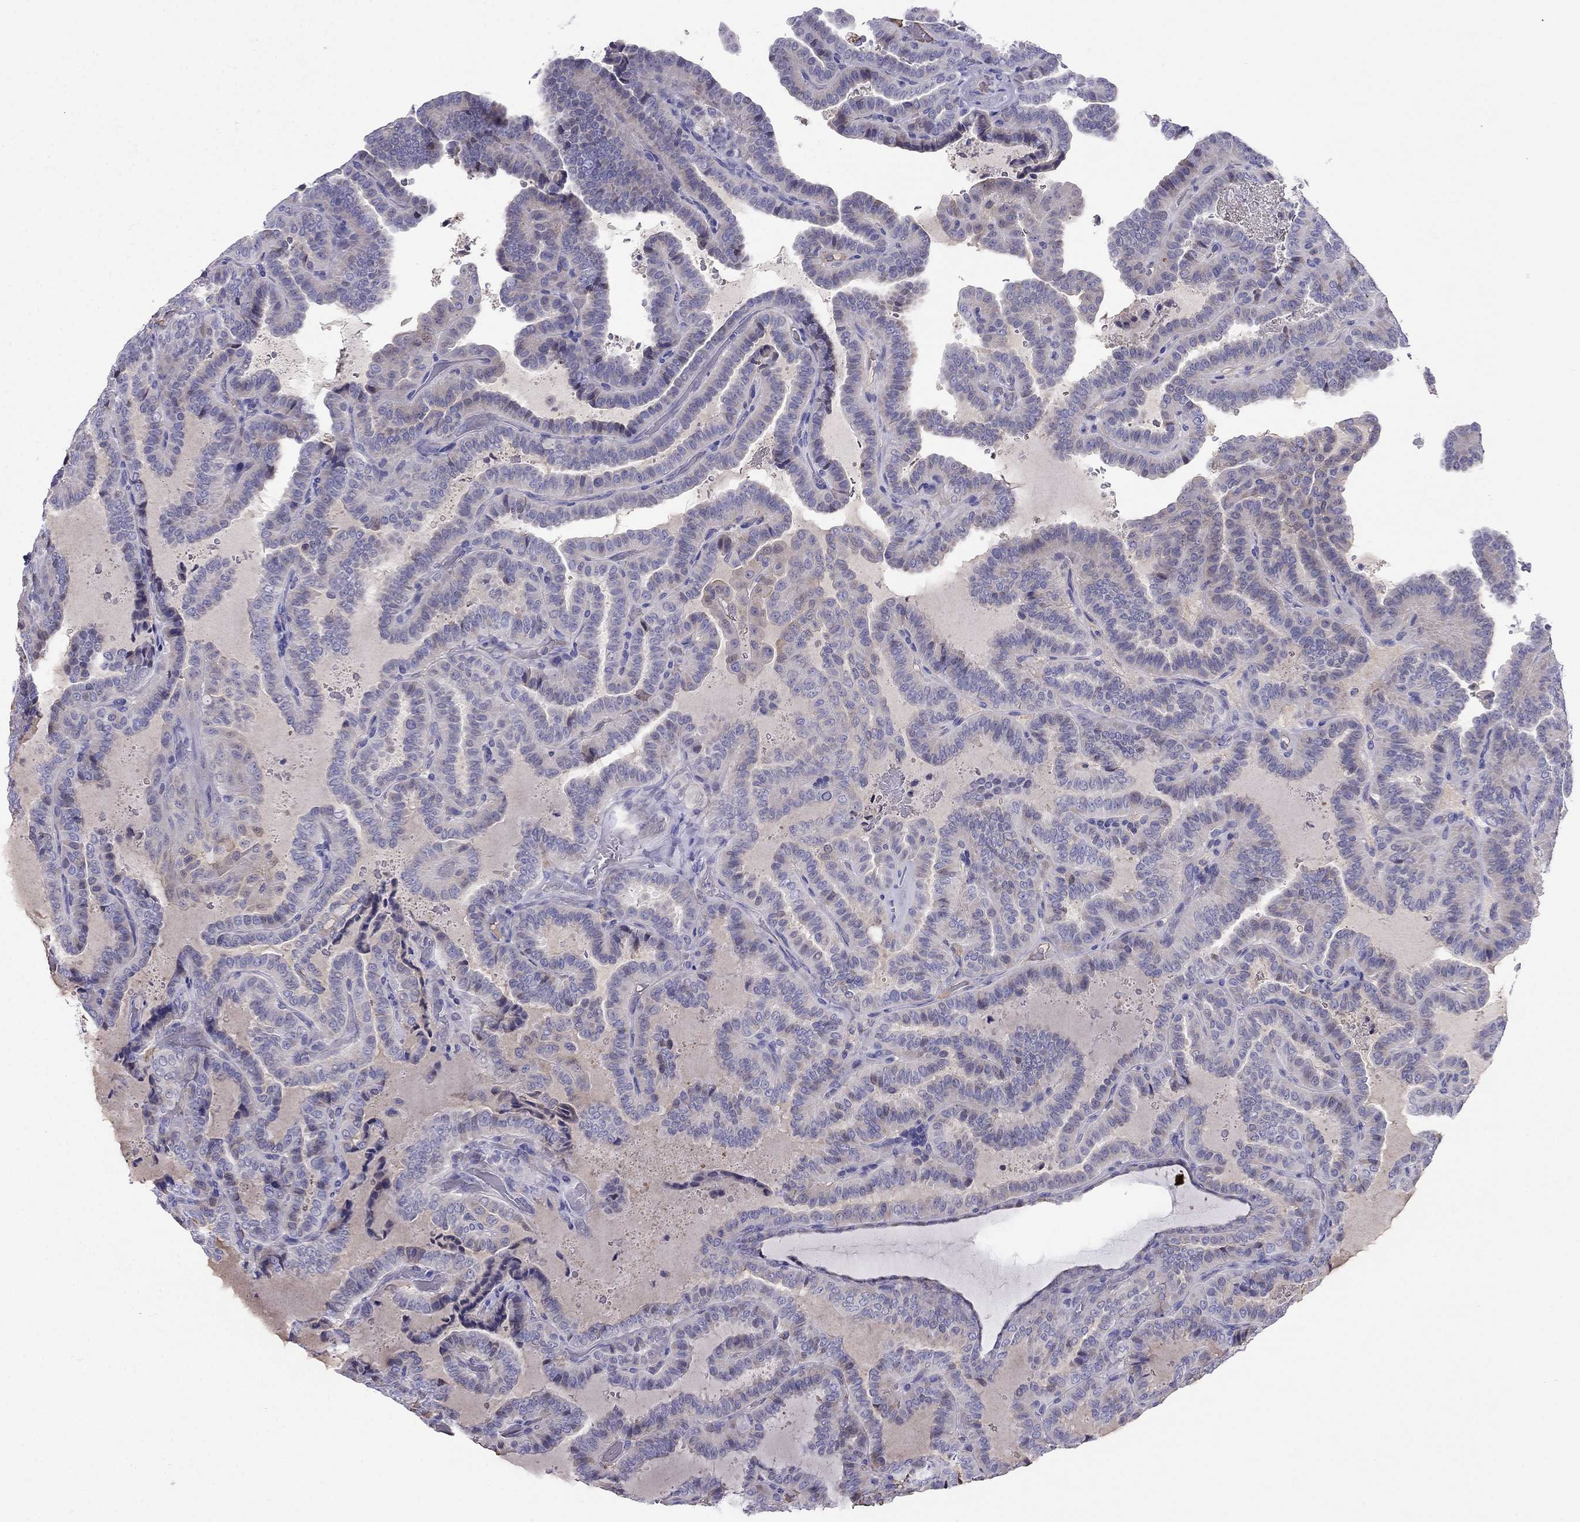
{"staining": {"intensity": "moderate", "quantity": "<25%", "location": "cytoplasmic/membranous"}, "tissue": "thyroid cancer", "cell_type": "Tumor cells", "image_type": "cancer", "snomed": [{"axis": "morphology", "description": "Papillary adenocarcinoma, NOS"}, {"axis": "topography", "description": "Thyroid gland"}], "caption": "This micrograph displays IHC staining of papillary adenocarcinoma (thyroid), with low moderate cytoplasmic/membranous positivity in approximately <25% of tumor cells.", "gene": "TBC1D21", "patient": {"sex": "female", "age": 39}}